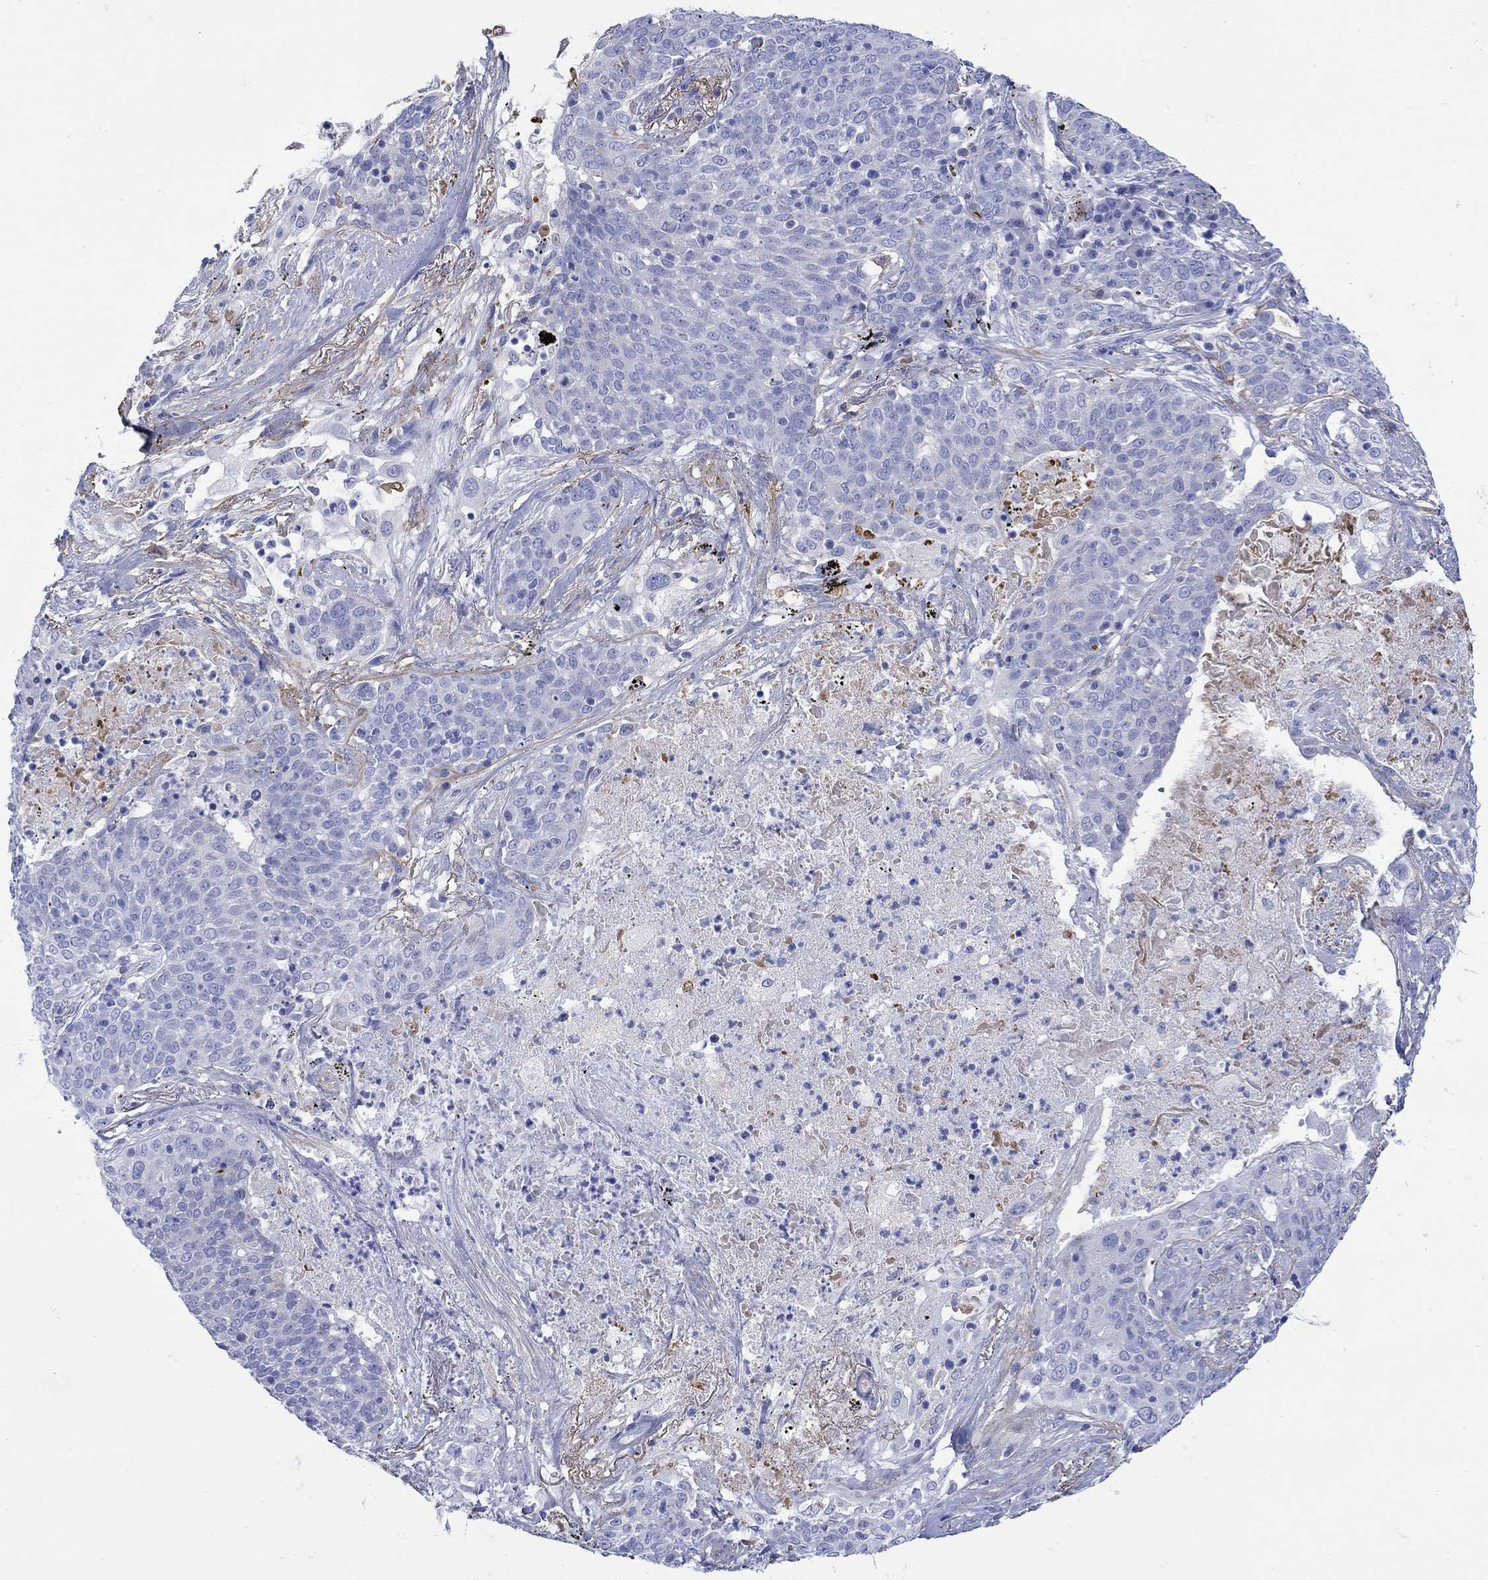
{"staining": {"intensity": "negative", "quantity": "none", "location": "none"}, "tissue": "lung cancer", "cell_type": "Tumor cells", "image_type": "cancer", "snomed": [{"axis": "morphology", "description": "Squamous cell carcinoma, NOS"}, {"axis": "topography", "description": "Lung"}], "caption": "The micrograph exhibits no staining of tumor cells in lung squamous cell carcinoma.", "gene": "ANKMY1", "patient": {"sex": "male", "age": 82}}